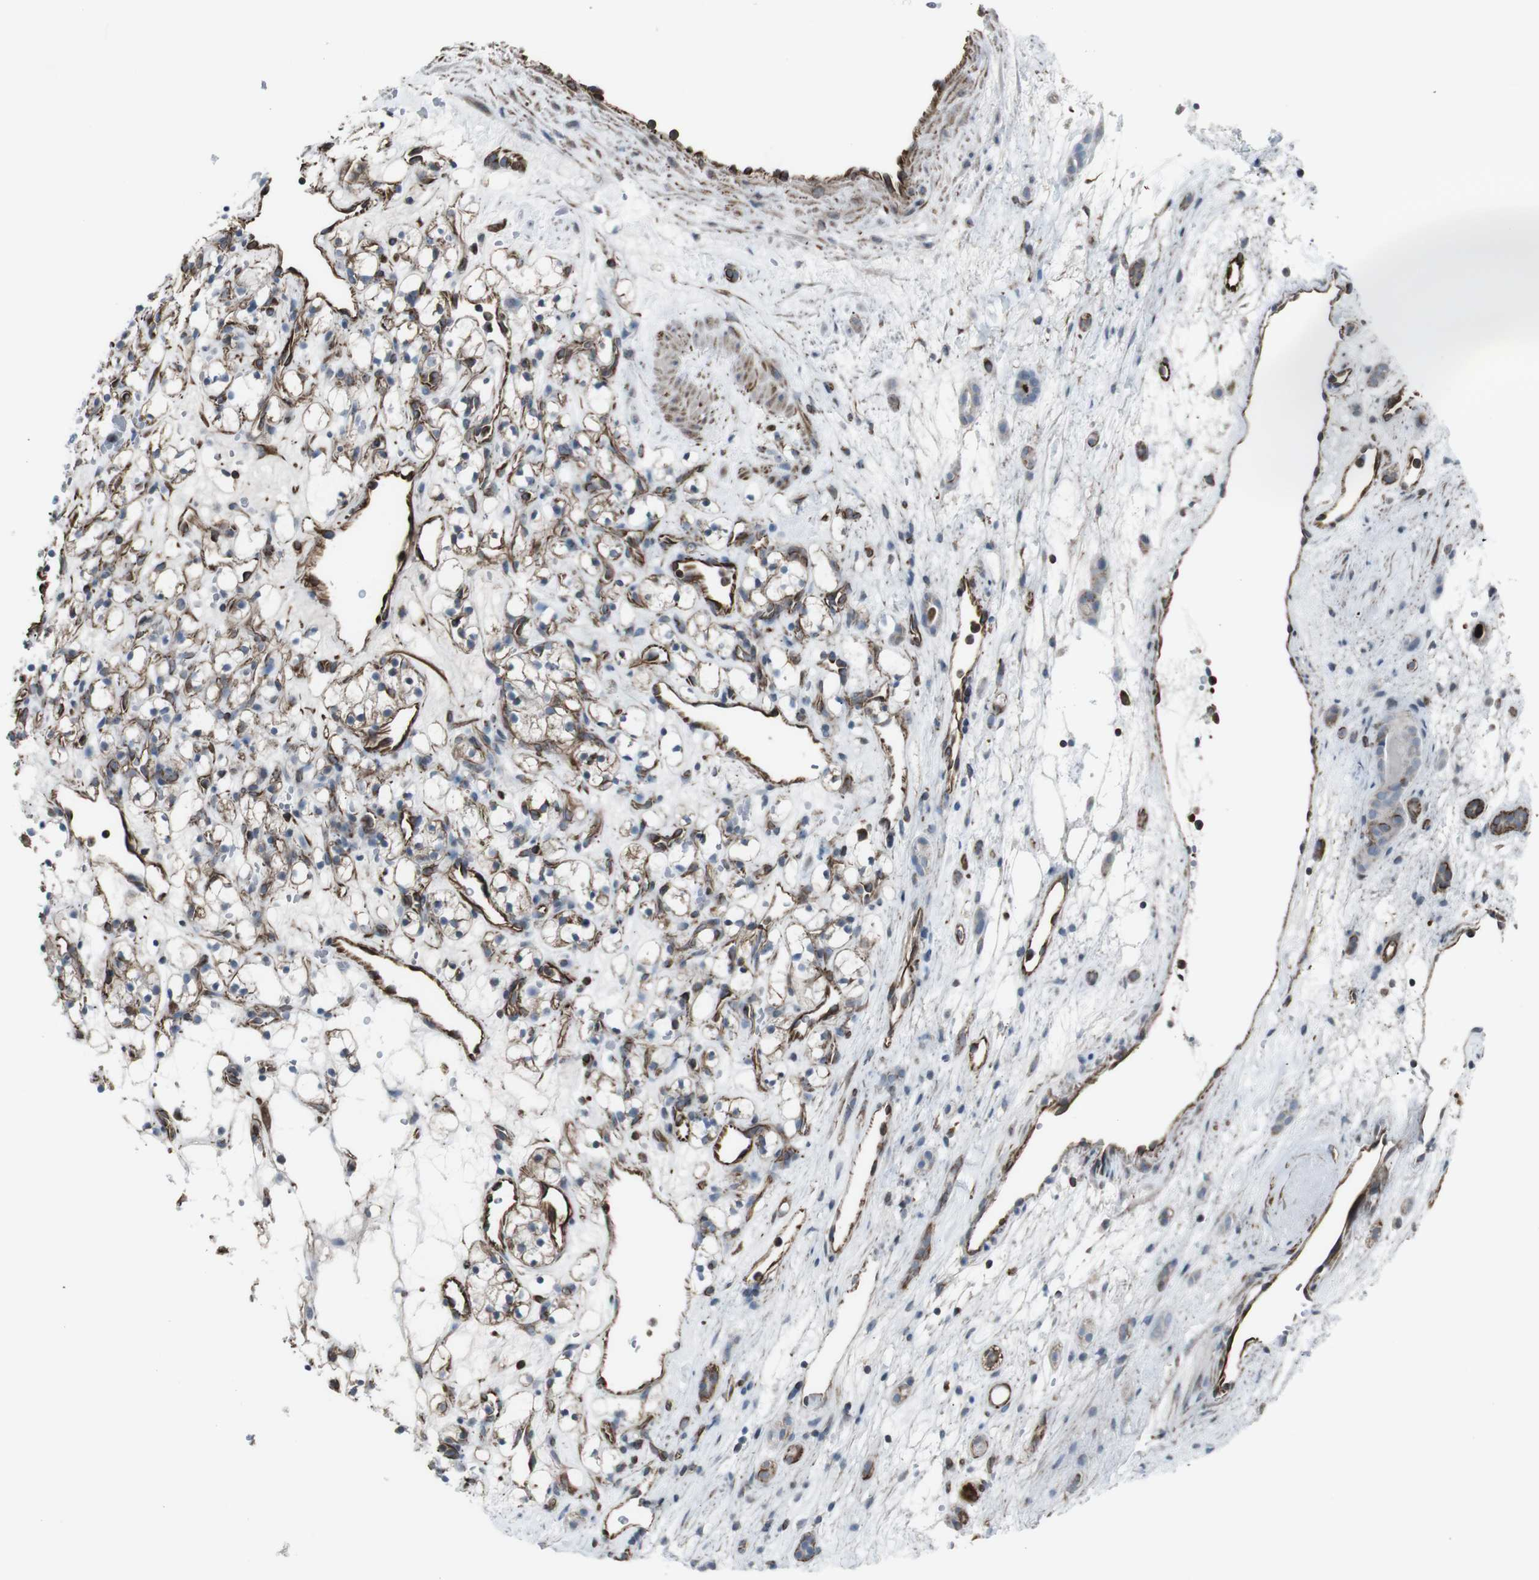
{"staining": {"intensity": "moderate", "quantity": ">75%", "location": "cytoplasmic/membranous"}, "tissue": "renal cancer", "cell_type": "Tumor cells", "image_type": "cancer", "snomed": [{"axis": "morphology", "description": "Adenocarcinoma, NOS"}, {"axis": "topography", "description": "Kidney"}], "caption": "Immunohistochemical staining of renal cancer (adenocarcinoma) demonstrates medium levels of moderate cytoplasmic/membranous expression in about >75% of tumor cells.", "gene": "TMEM141", "patient": {"sex": "female", "age": 60}}